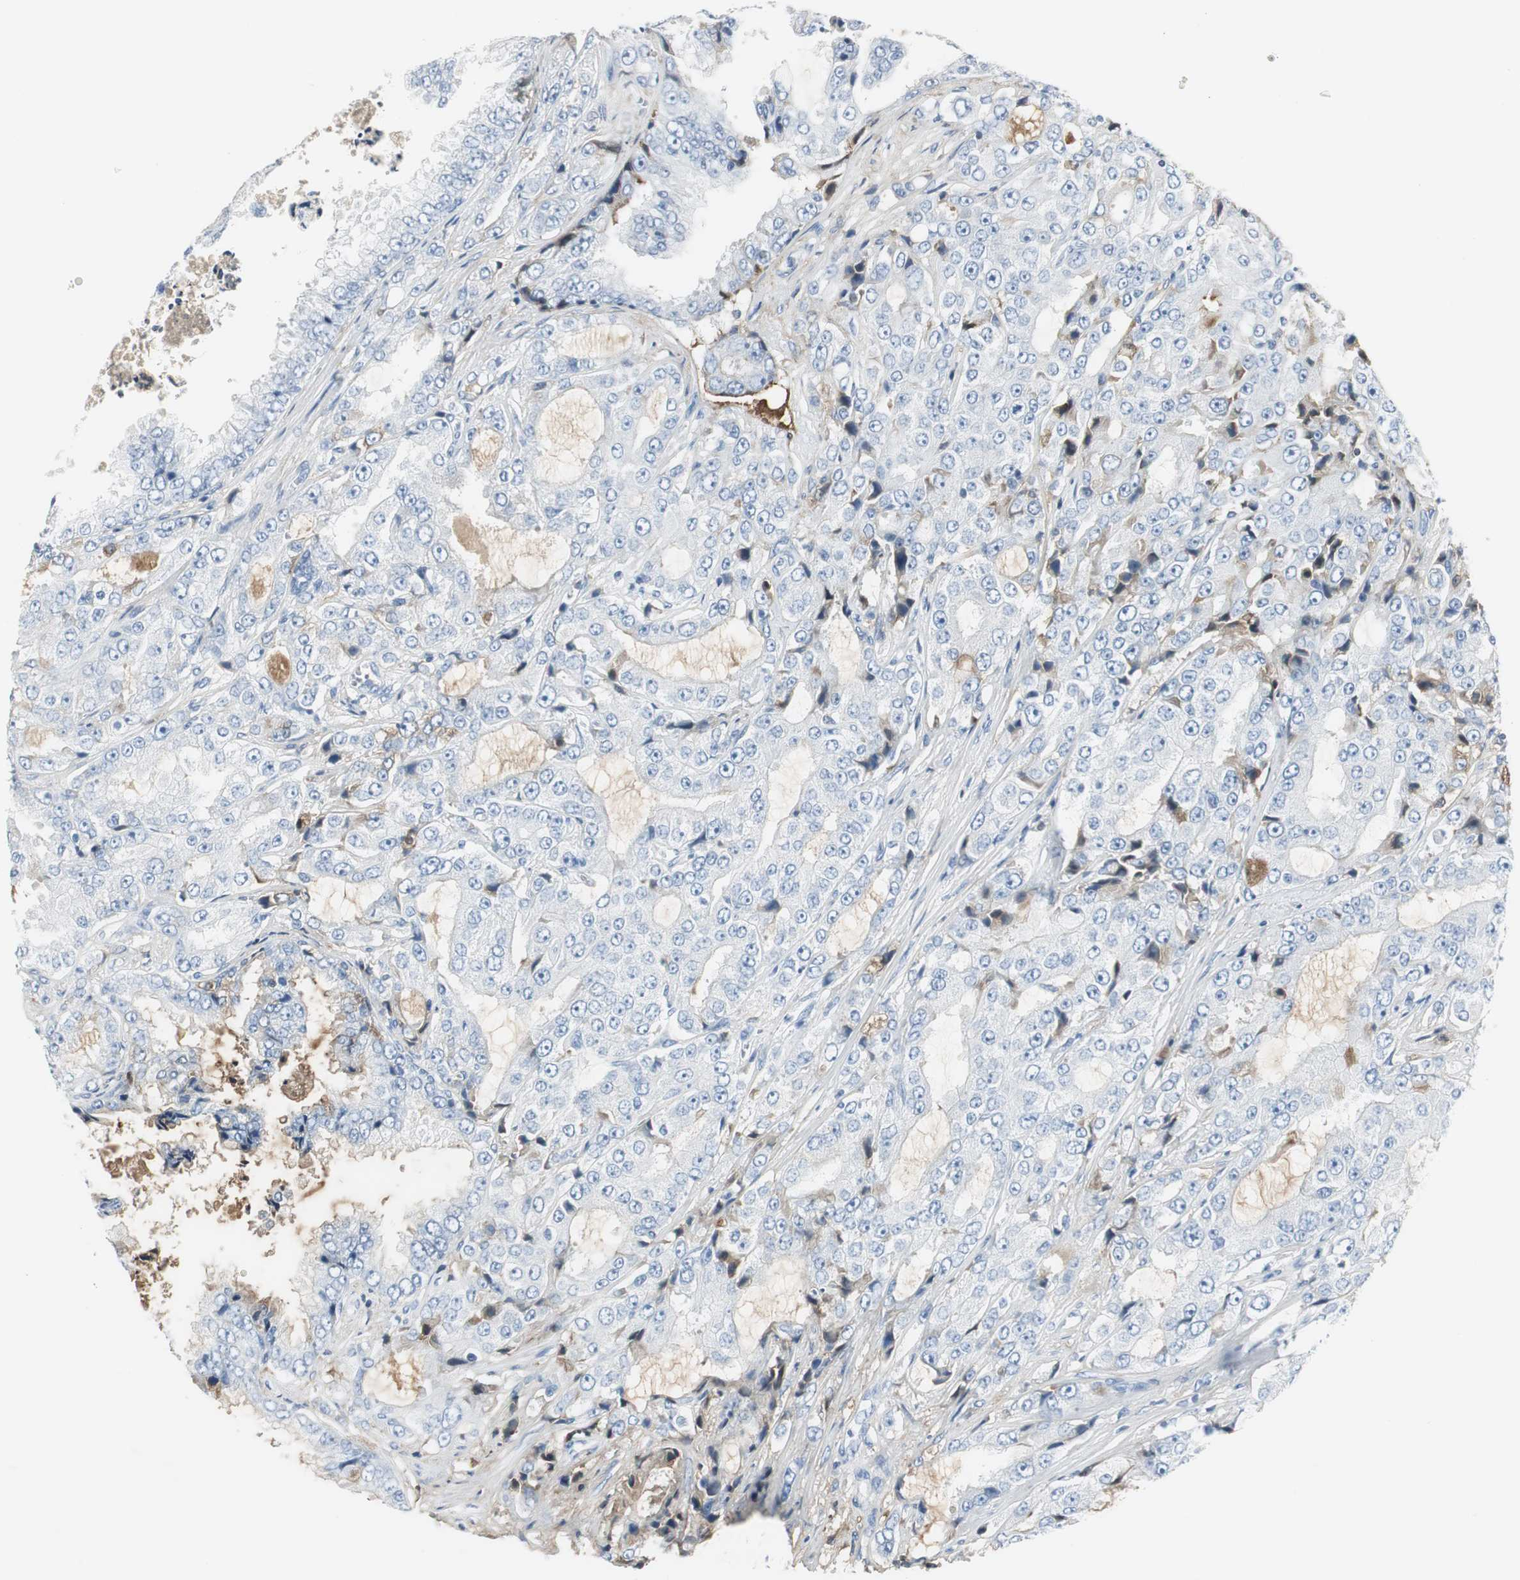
{"staining": {"intensity": "negative", "quantity": "none", "location": "none"}, "tissue": "prostate cancer", "cell_type": "Tumor cells", "image_type": "cancer", "snomed": [{"axis": "morphology", "description": "Adenocarcinoma, High grade"}, {"axis": "topography", "description": "Prostate"}], "caption": "Protein analysis of prostate cancer (adenocarcinoma (high-grade)) displays no significant staining in tumor cells.", "gene": "IGHA1", "patient": {"sex": "male", "age": 73}}